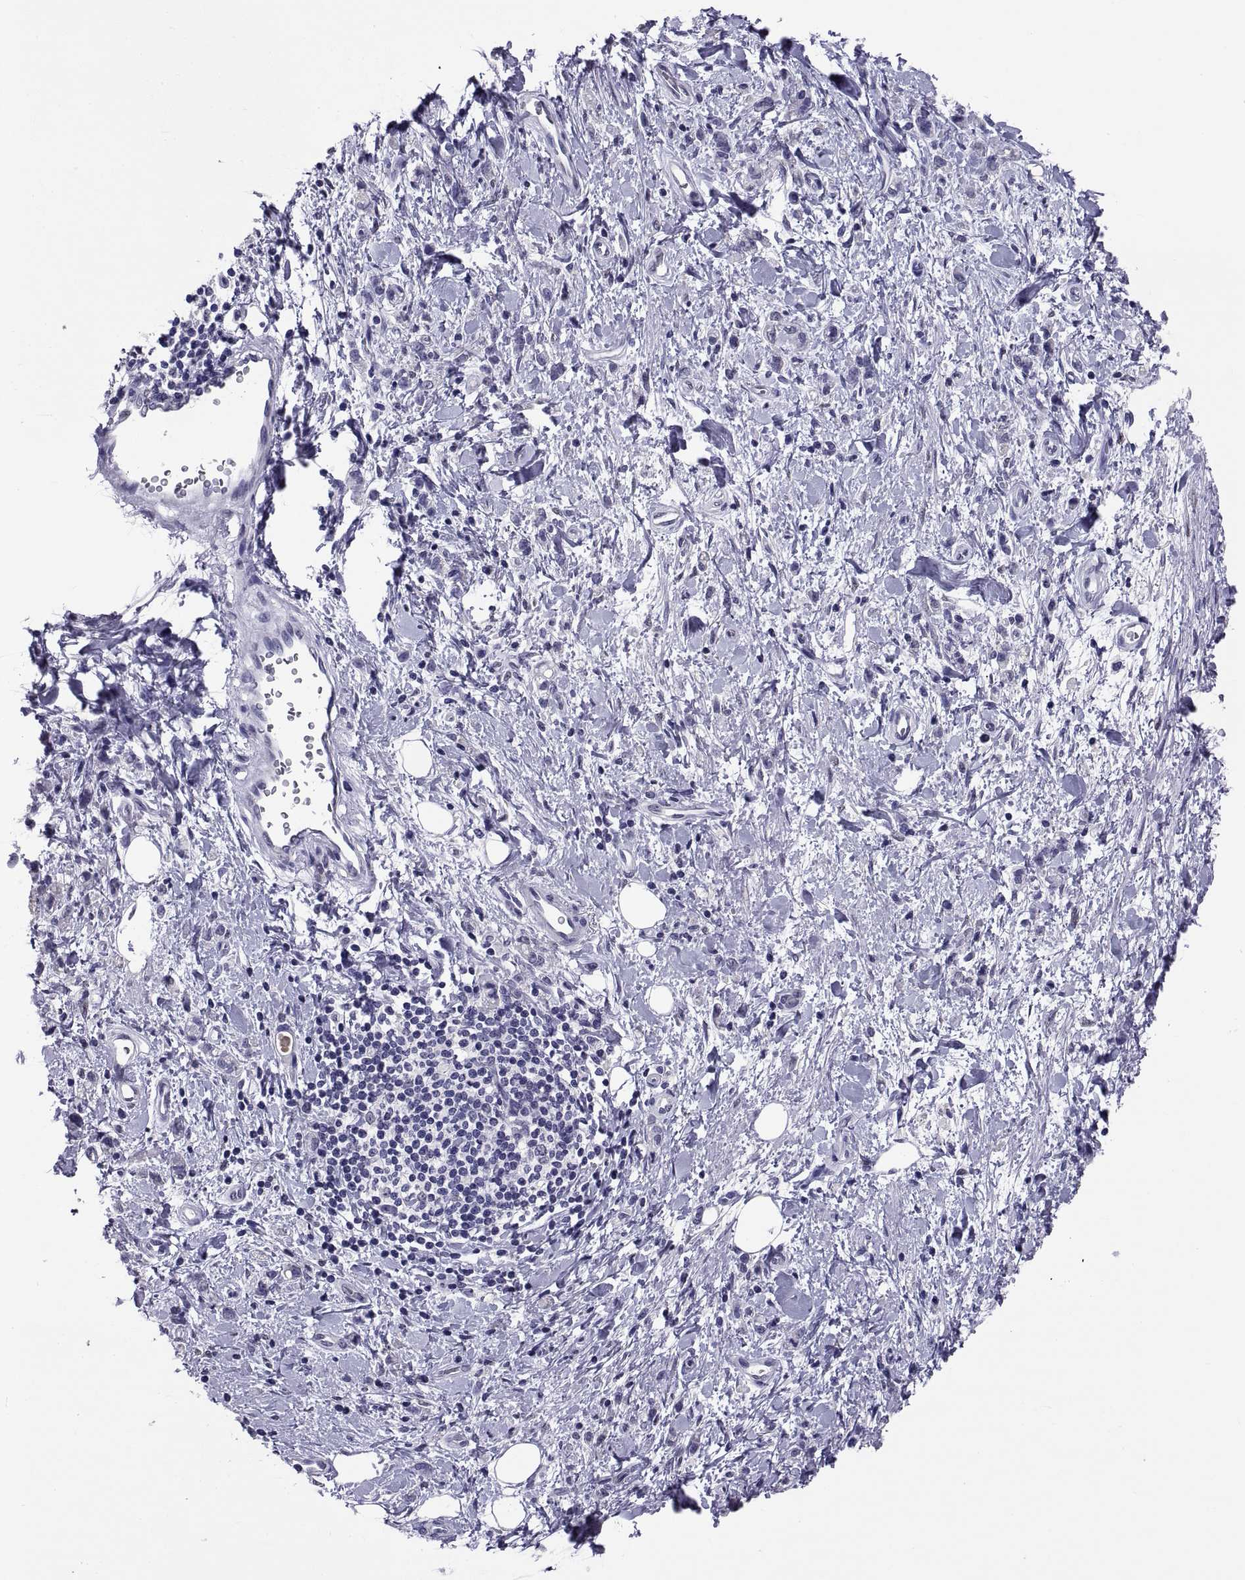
{"staining": {"intensity": "negative", "quantity": "none", "location": "none"}, "tissue": "stomach cancer", "cell_type": "Tumor cells", "image_type": "cancer", "snomed": [{"axis": "morphology", "description": "Adenocarcinoma, NOS"}, {"axis": "topography", "description": "Stomach"}], "caption": "DAB (3,3'-diaminobenzidine) immunohistochemical staining of adenocarcinoma (stomach) displays no significant staining in tumor cells.", "gene": "TGFBR3L", "patient": {"sex": "male", "age": 77}}